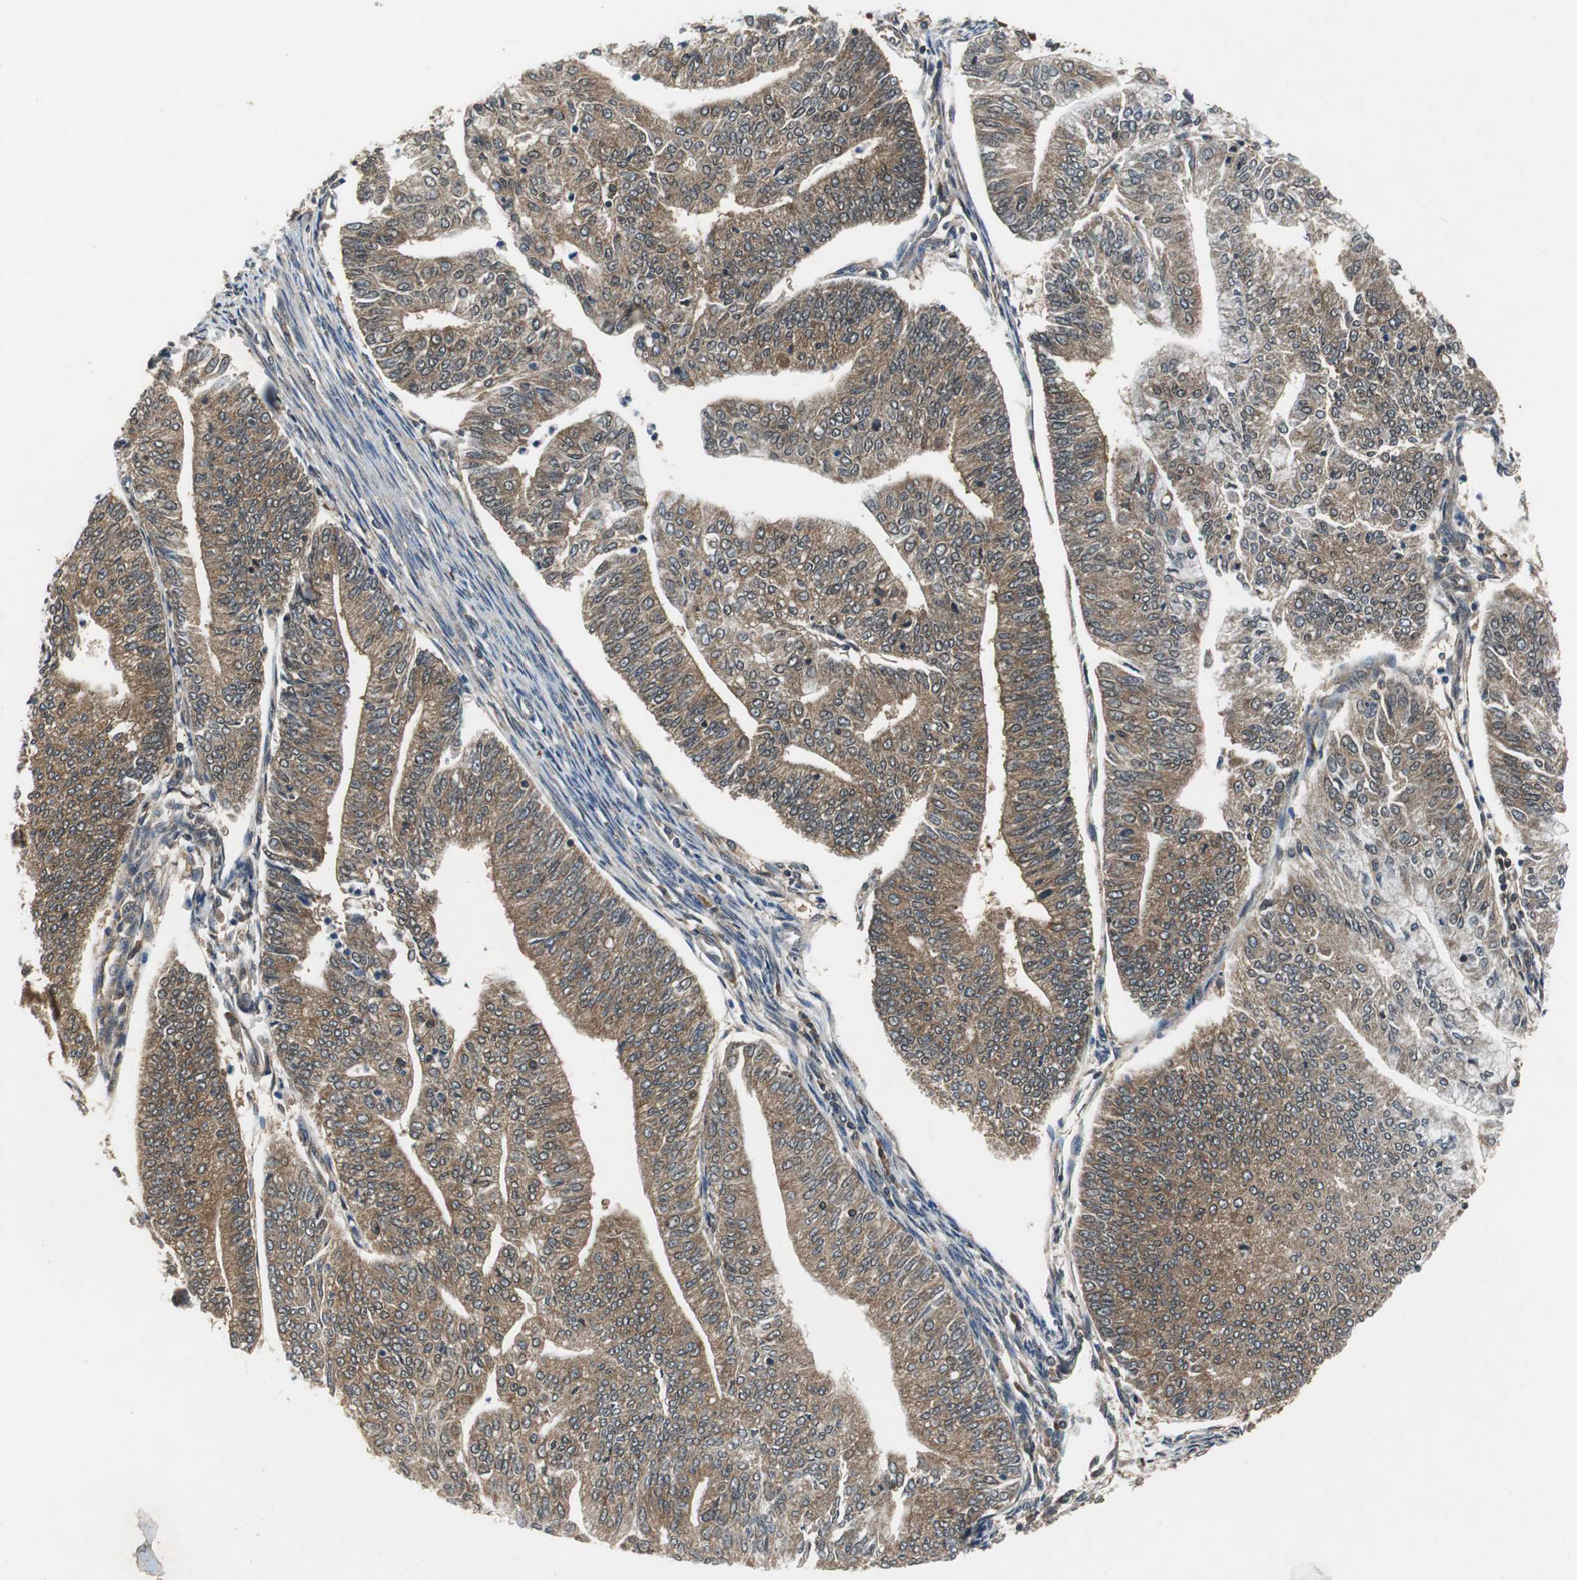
{"staining": {"intensity": "strong", "quantity": ">75%", "location": "cytoplasmic/membranous"}, "tissue": "endometrial cancer", "cell_type": "Tumor cells", "image_type": "cancer", "snomed": [{"axis": "morphology", "description": "Adenocarcinoma, NOS"}, {"axis": "topography", "description": "Endometrium"}], "caption": "Protein staining of endometrial cancer (adenocarcinoma) tissue demonstrates strong cytoplasmic/membranous positivity in approximately >75% of tumor cells.", "gene": "VBP1", "patient": {"sex": "female", "age": 59}}